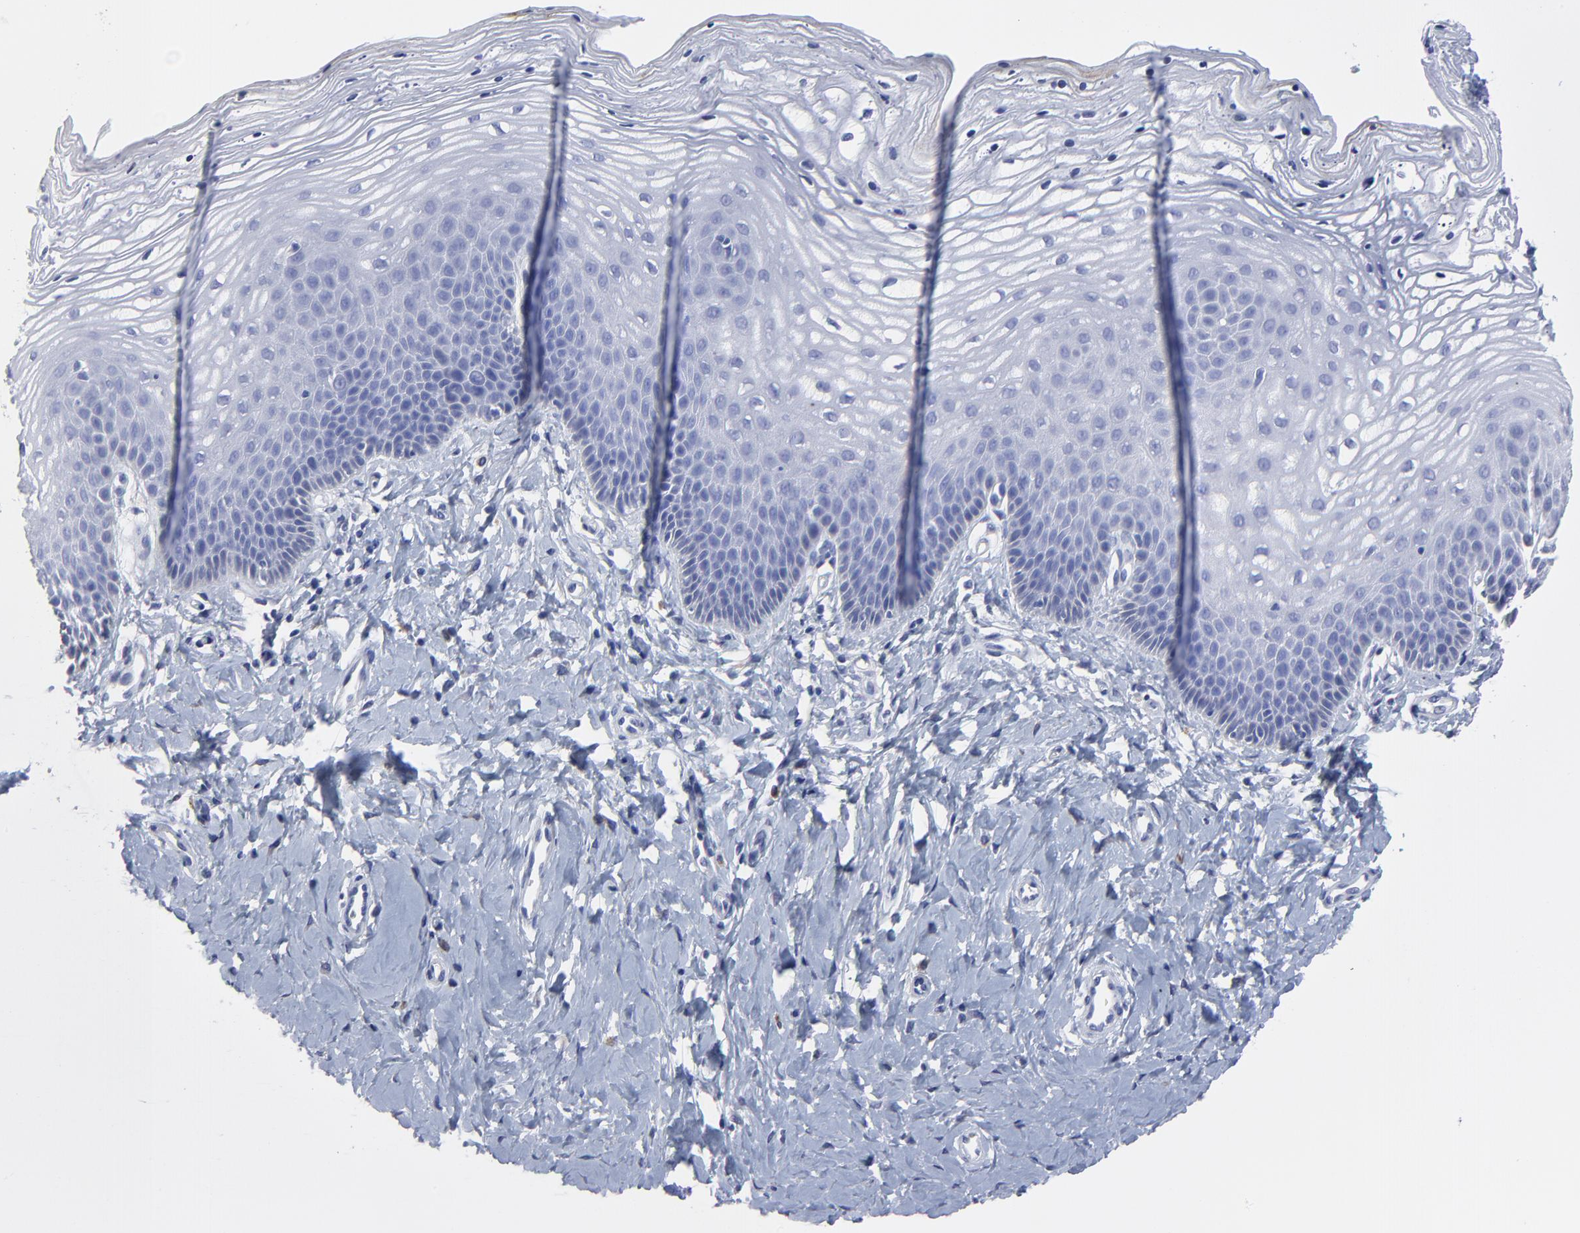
{"staining": {"intensity": "negative", "quantity": "none", "location": "none"}, "tissue": "vagina", "cell_type": "Squamous epithelial cells", "image_type": "normal", "snomed": [{"axis": "morphology", "description": "Normal tissue, NOS"}, {"axis": "topography", "description": "Vagina"}], "caption": "Image shows no significant protein positivity in squamous epithelial cells of normal vagina.", "gene": "SMARCA1", "patient": {"sex": "female", "age": 68}}